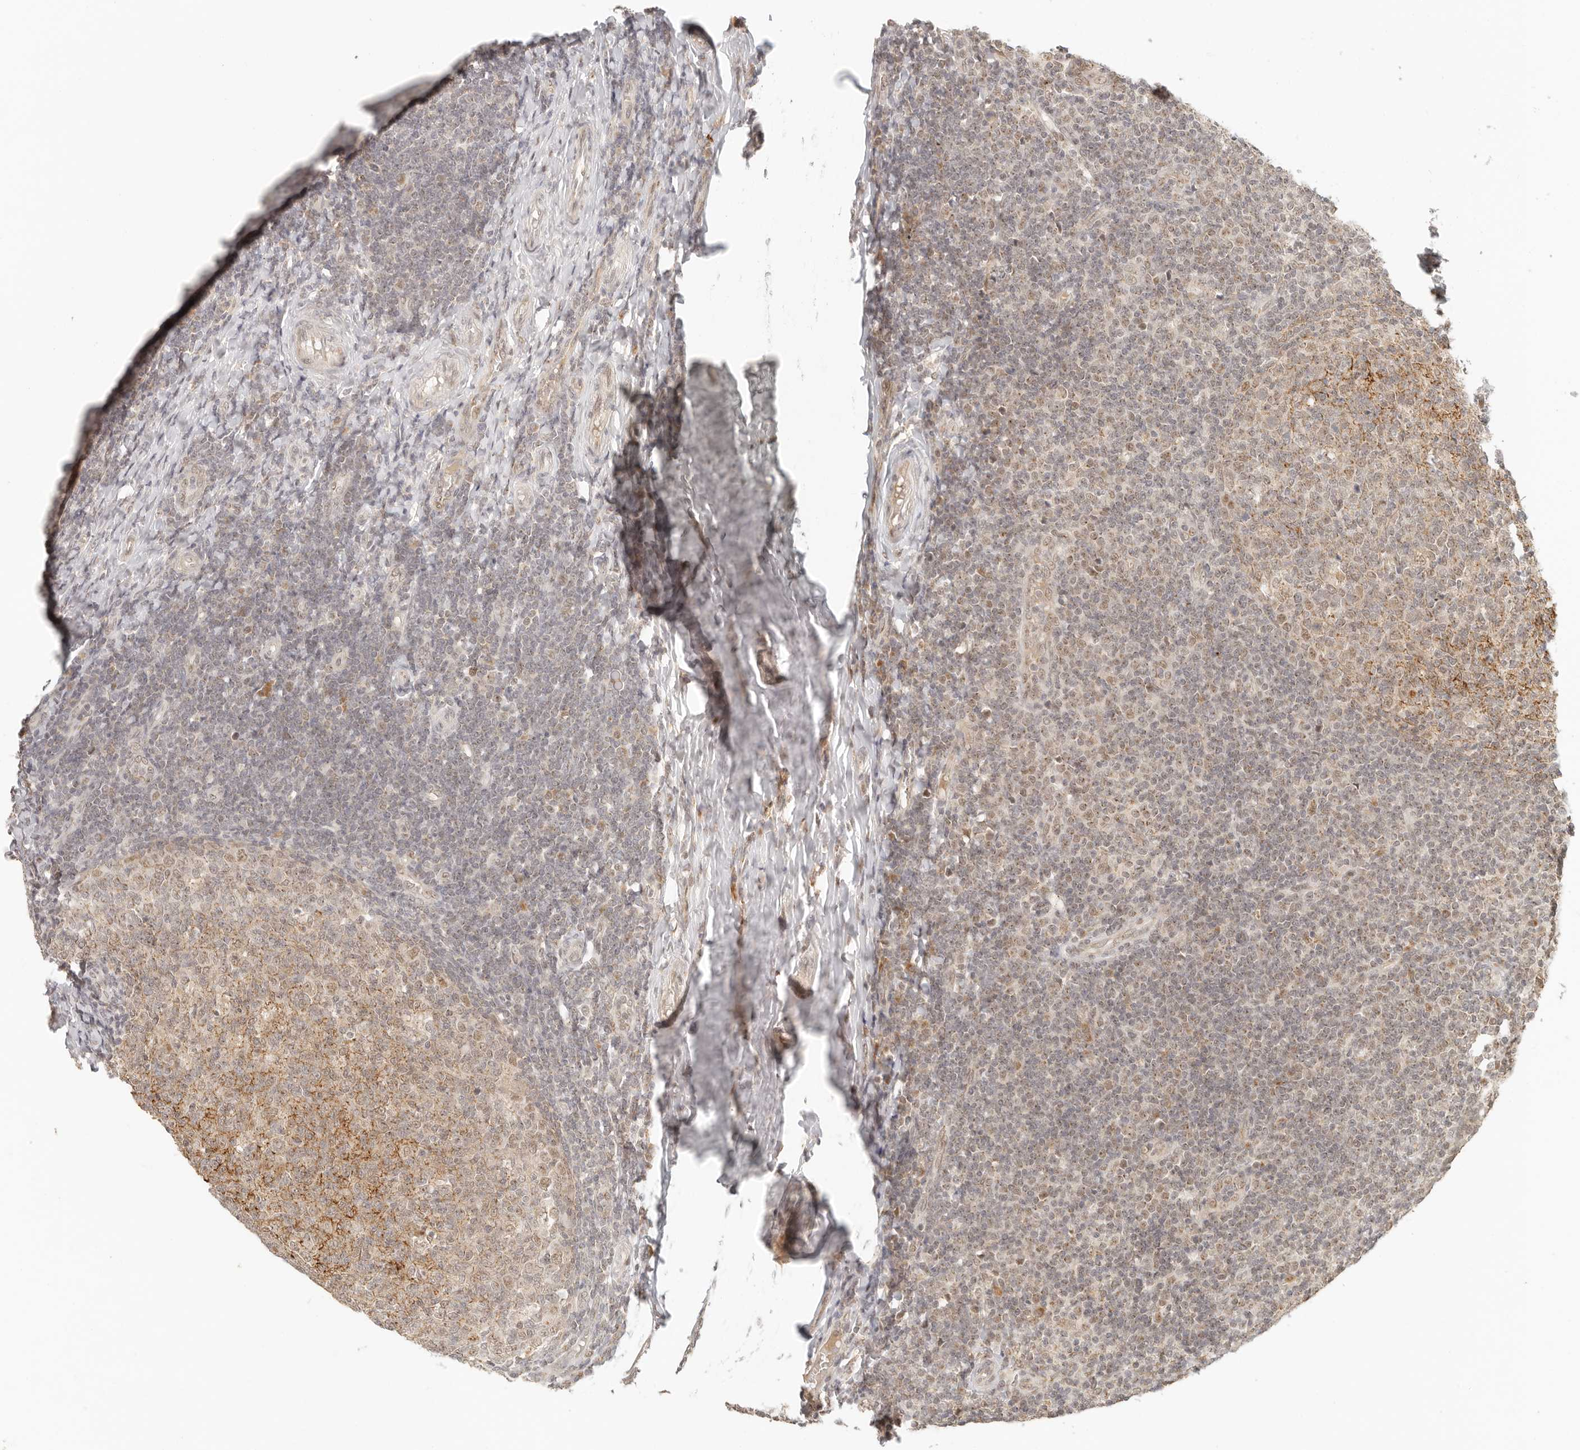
{"staining": {"intensity": "moderate", "quantity": "25%-75%", "location": "cytoplasmic/membranous,nuclear"}, "tissue": "tonsil", "cell_type": "Germinal center cells", "image_type": "normal", "snomed": [{"axis": "morphology", "description": "Normal tissue, NOS"}, {"axis": "topography", "description": "Tonsil"}], "caption": "Immunohistochemical staining of benign tonsil displays 25%-75% levels of moderate cytoplasmic/membranous,nuclear protein expression in approximately 25%-75% of germinal center cells.", "gene": "INTS11", "patient": {"sex": "female", "age": 19}}